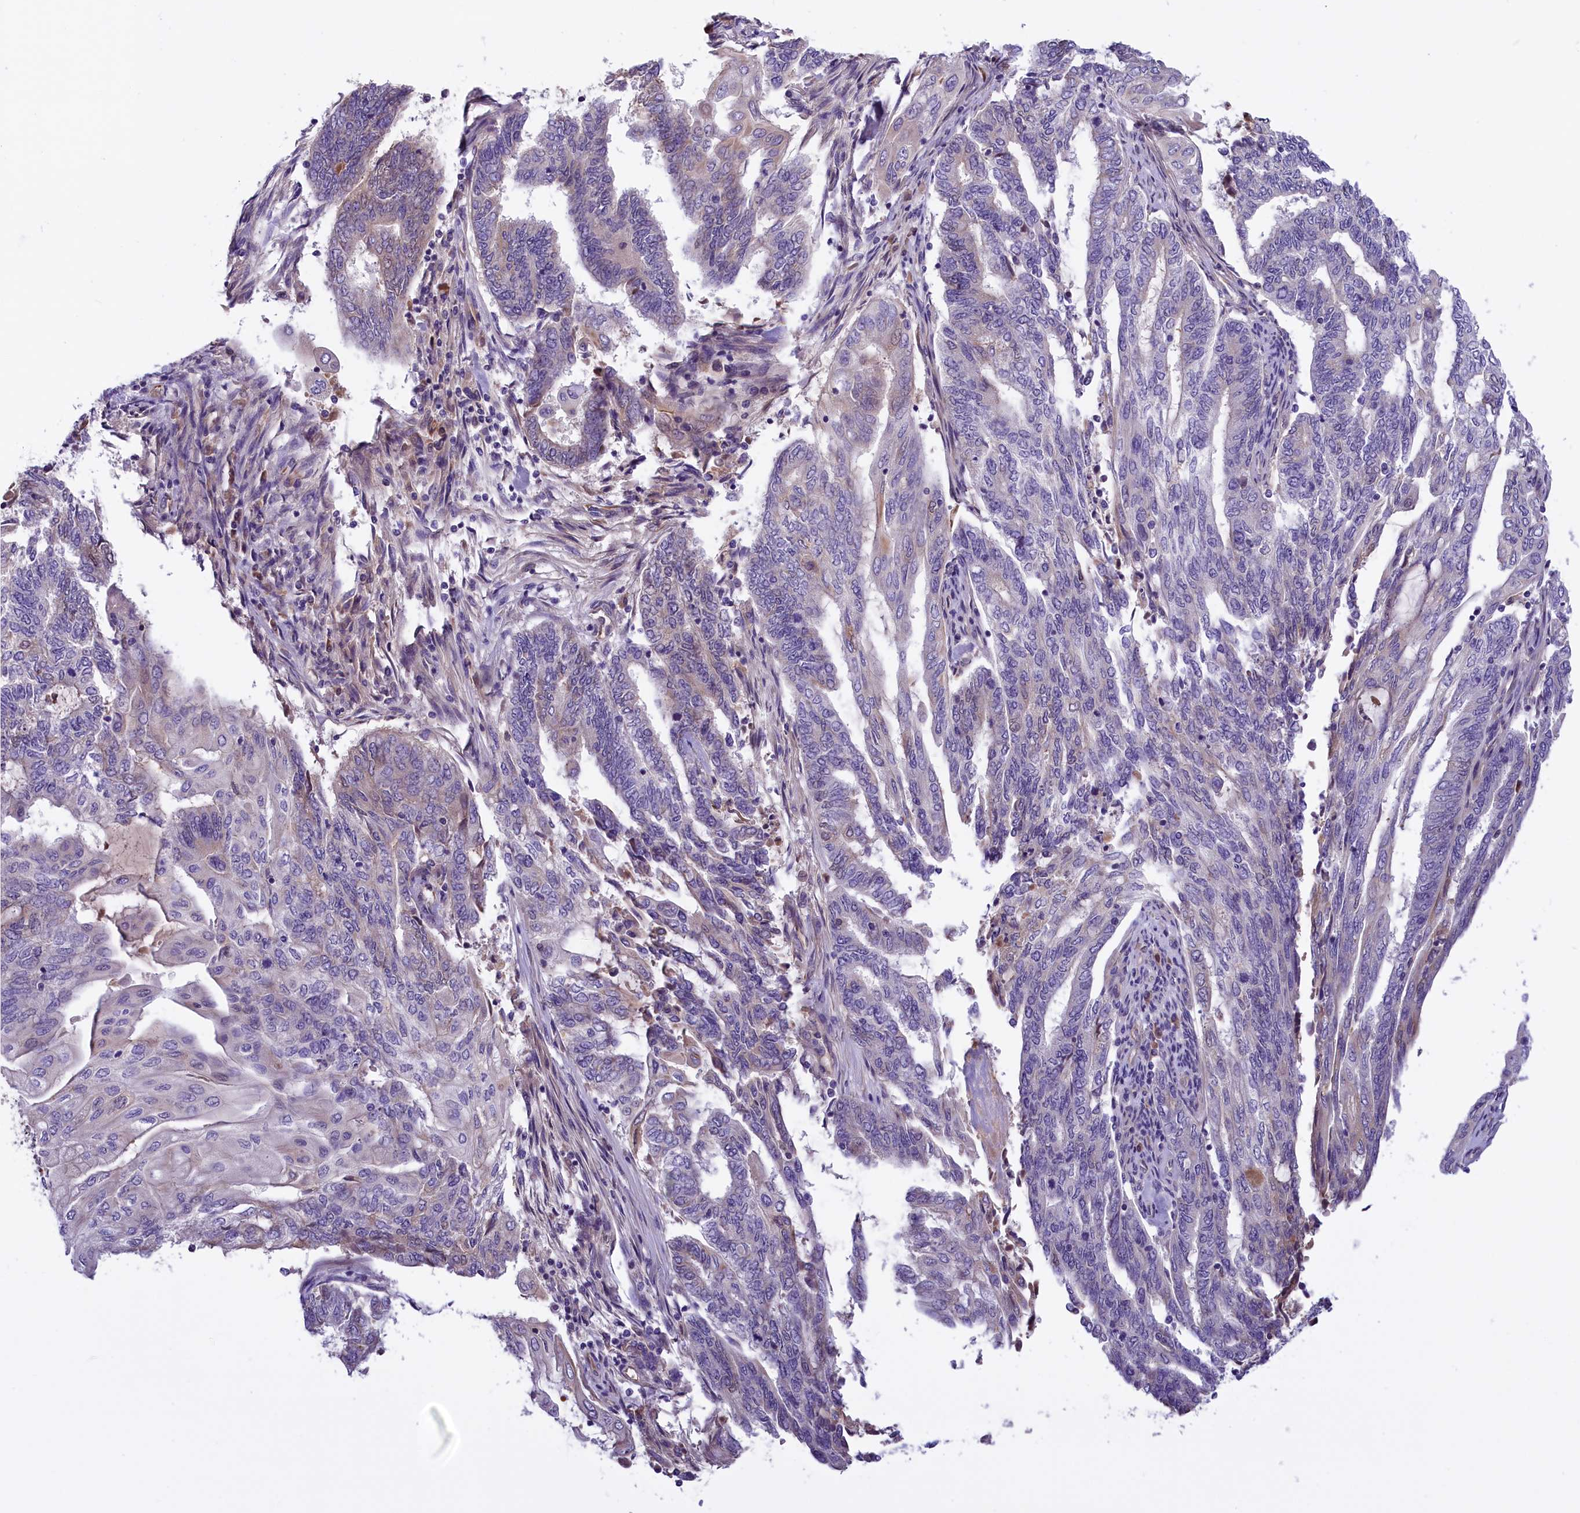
{"staining": {"intensity": "negative", "quantity": "none", "location": "none"}, "tissue": "endometrial cancer", "cell_type": "Tumor cells", "image_type": "cancer", "snomed": [{"axis": "morphology", "description": "Adenocarcinoma, NOS"}, {"axis": "topography", "description": "Uterus"}, {"axis": "topography", "description": "Endometrium"}], "caption": "Immunohistochemical staining of human adenocarcinoma (endometrial) reveals no significant expression in tumor cells.", "gene": "CCDC32", "patient": {"sex": "female", "age": 70}}